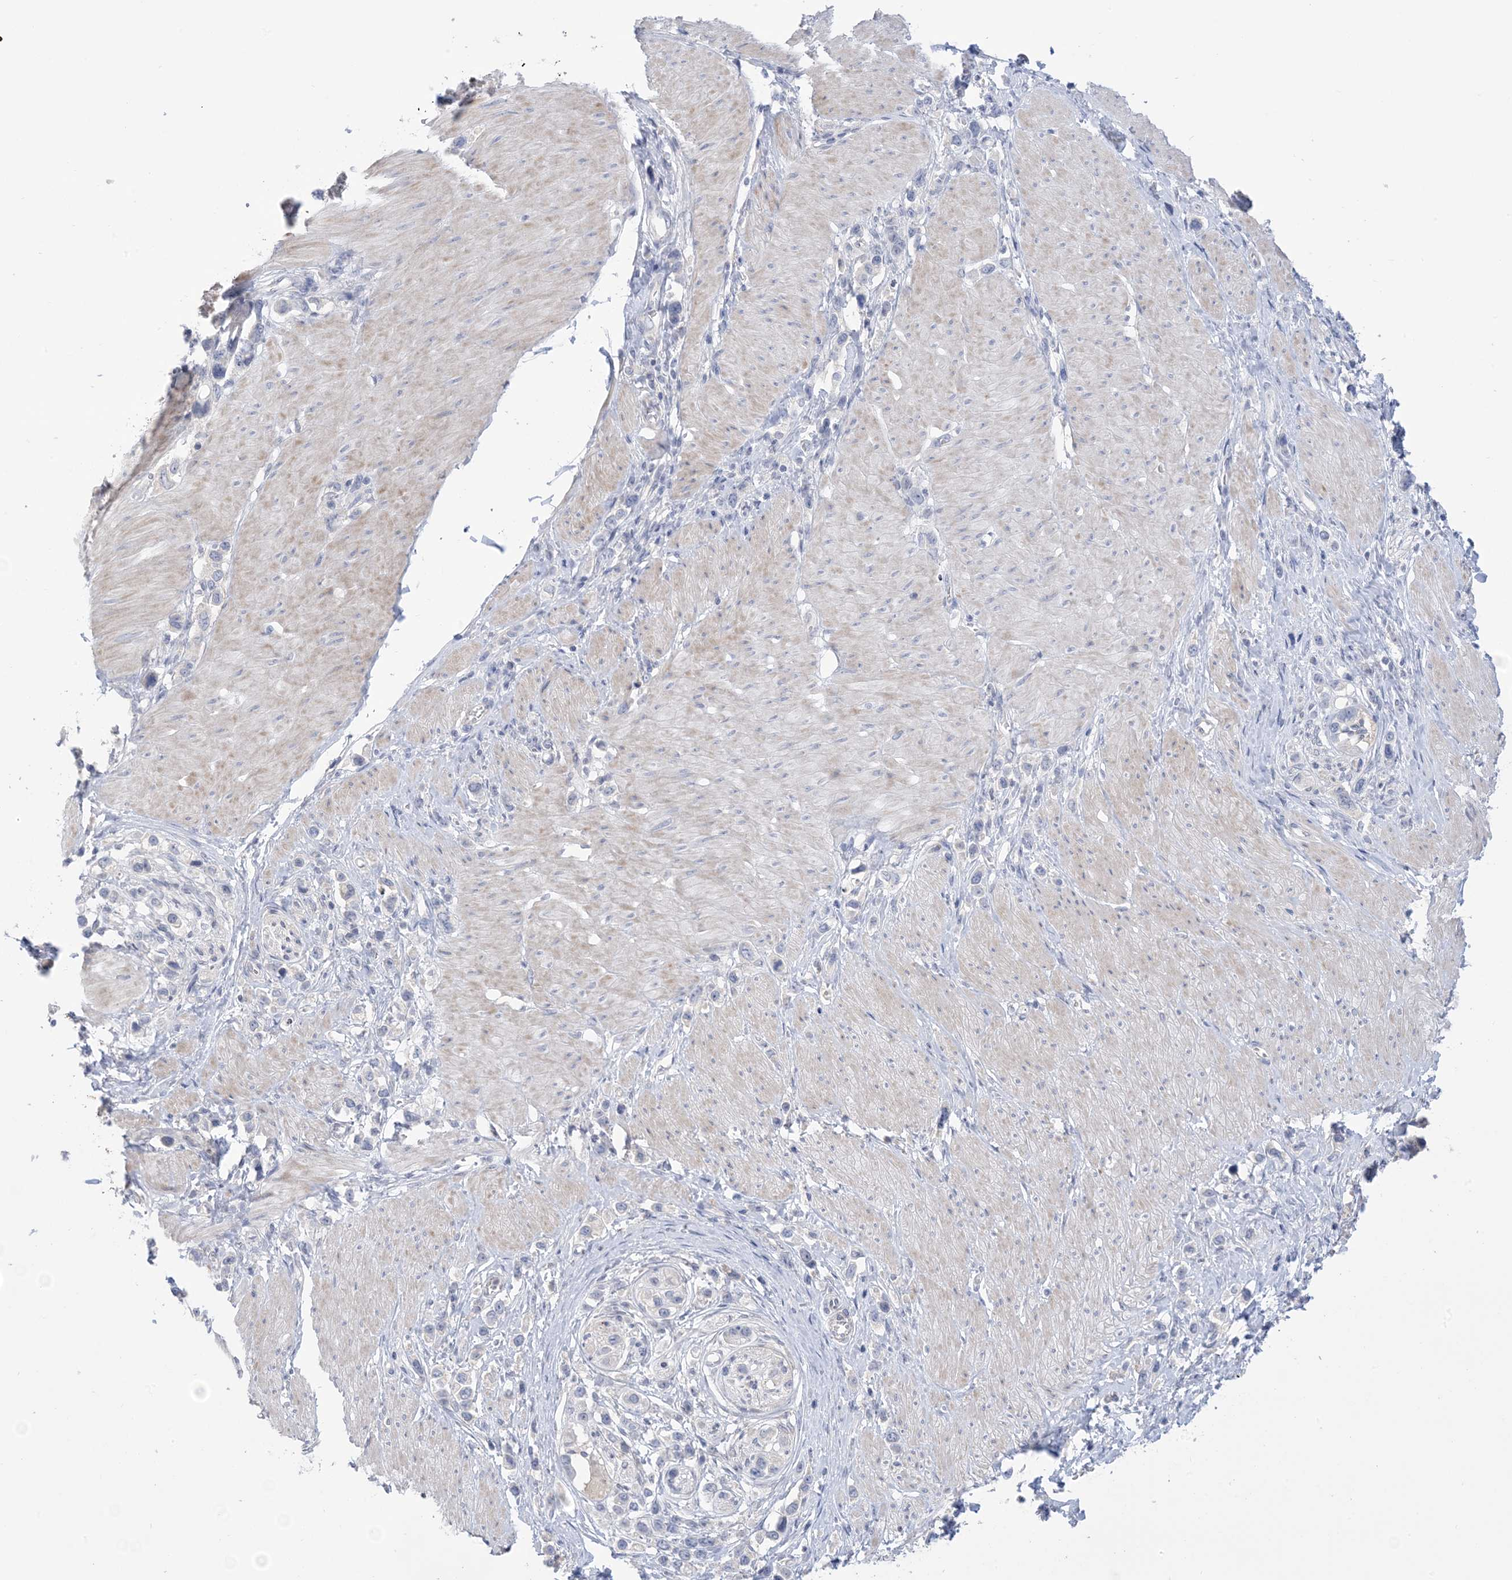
{"staining": {"intensity": "negative", "quantity": "none", "location": "none"}, "tissue": "stomach cancer", "cell_type": "Tumor cells", "image_type": "cancer", "snomed": [{"axis": "morphology", "description": "Normal tissue, NOS"}, {"axis": "morphology", "description": "Adenocarcinoma, NOS"}, {"axis": "topography", "description": "Stomach, upper"}, {"axis": "topography", "description": "Stomach"}], "caption": "This is a image of immunohistochemistry staining of stomach adenocarcinoma, which shows no staining in tumor cells. (DAB immunohistochemistry (IHC) with hematoxylin counter stain).", "gene": "TTYH1", "patient": {"sex": "female", "age": 65}}